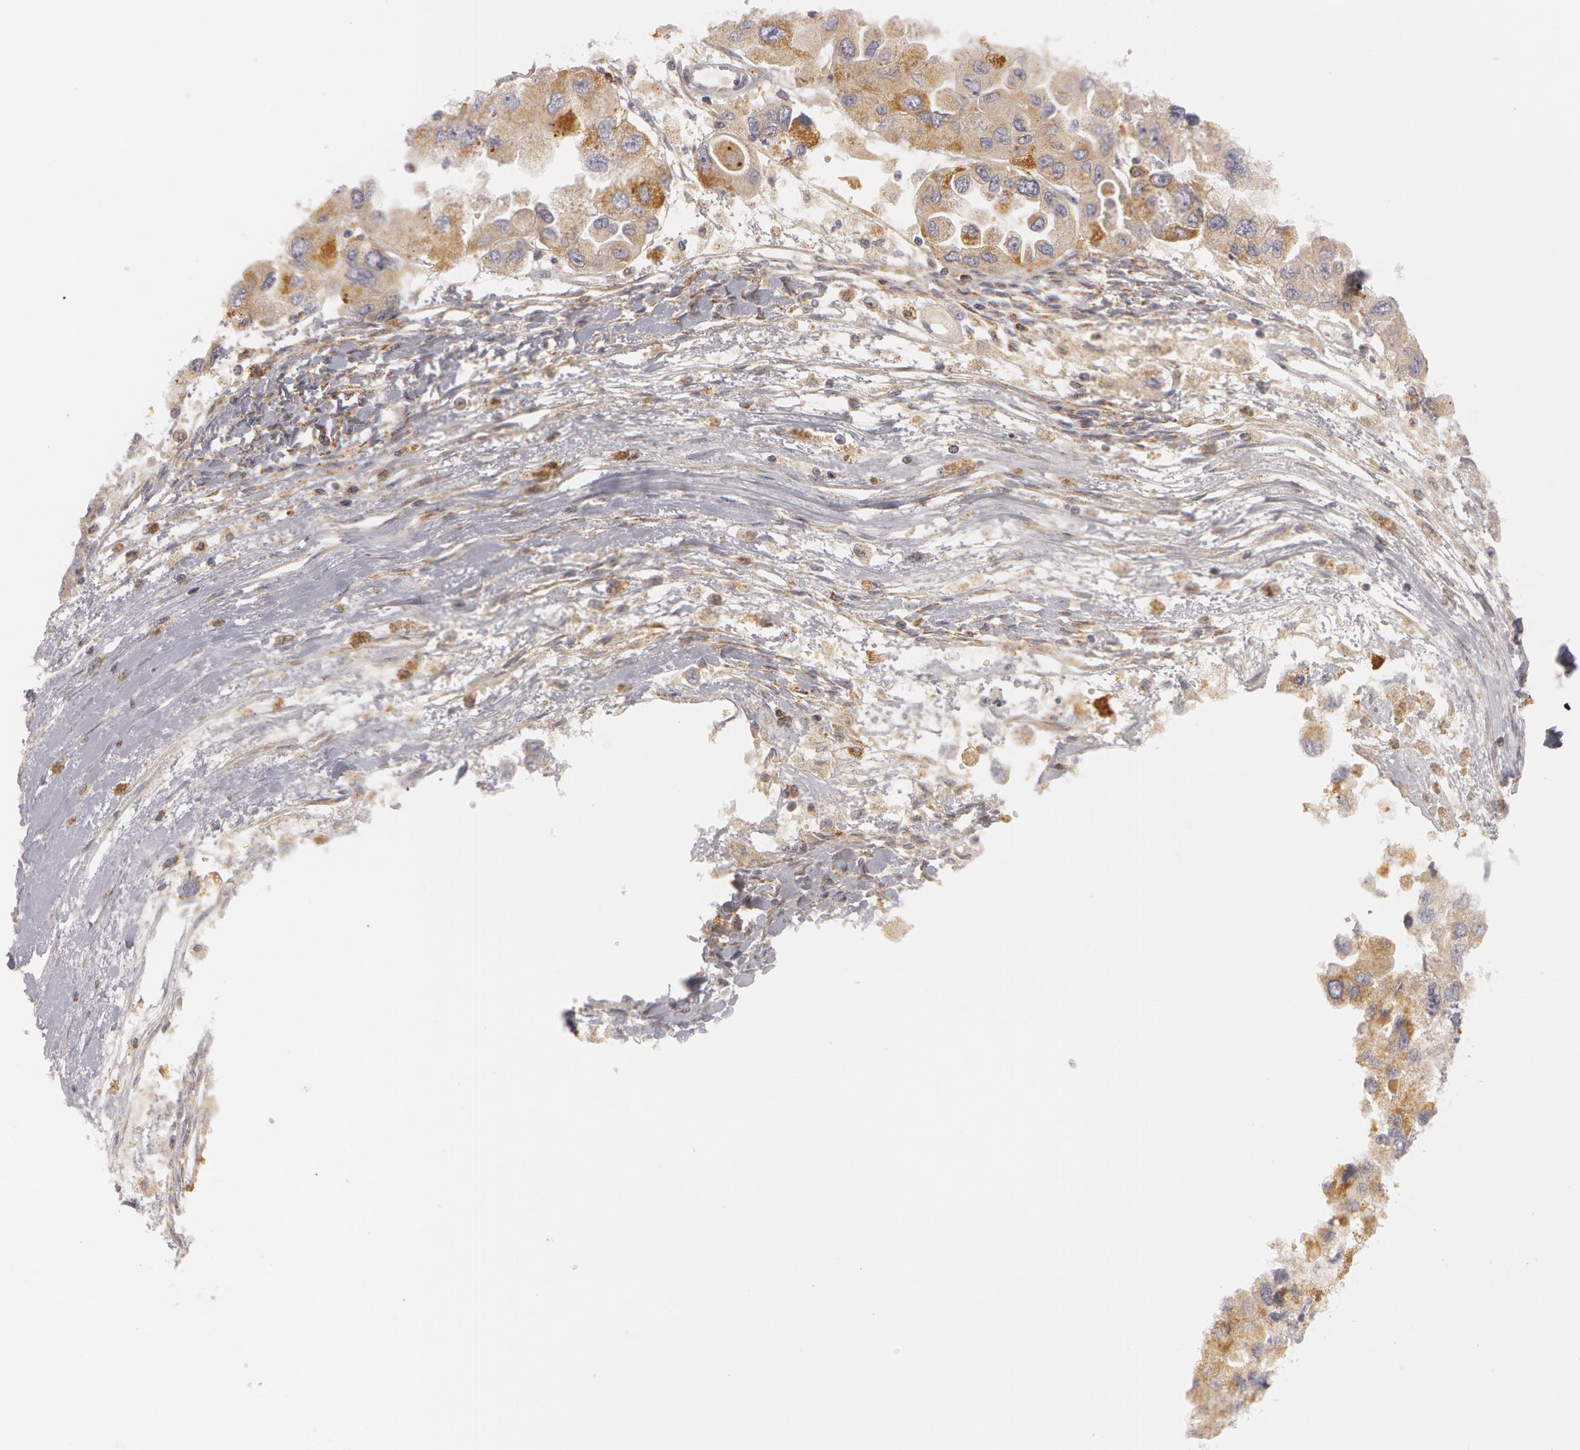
{"staining": {"intensity": "weak", "quantity": "25%-75%", "location": "cytoplasmic/membranous"}, "tissue": "ovarian cancer", "cell_type": "Tumor cells", "image_type": "cancer", "snomed": [{"axis": "morphology", "description": "Cystadenocarcinoma, serous, NOS"}, {"axis": "topography", "description": "Ovary"}], "caption": "Weak cytoplasmic/membranous staining for a protein is identified in about 25%-75% of tumor cells of ovarian cancer (serous cystadenocarcinoma) using immunohistochemistry.", "gene": "C7", "patient": {"sex": "female", "age": 84}}